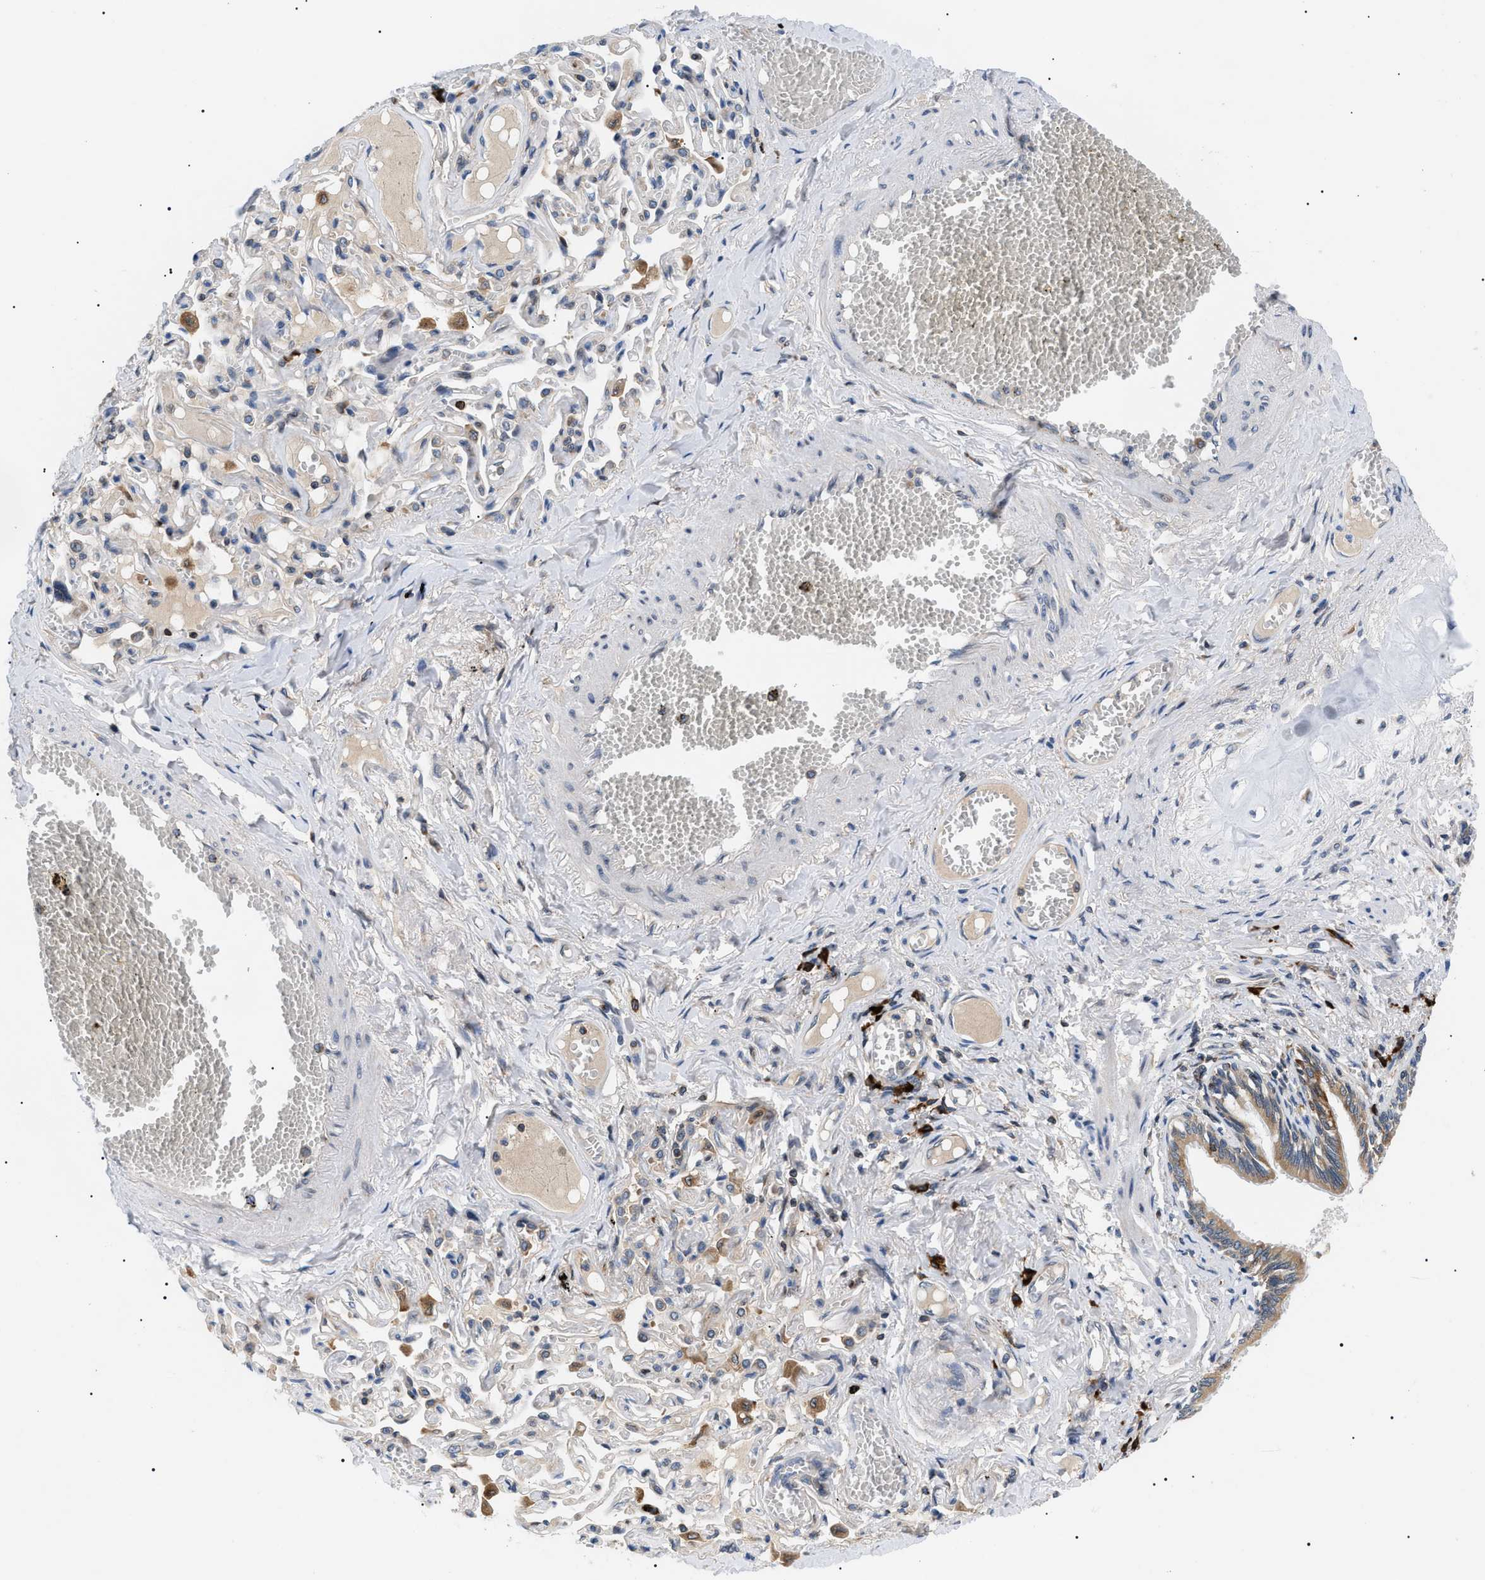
{"staining": {"intensity": "moderate", "quantity": ">75%", "location": "cytoplasmic/membranous"}, "tissue": "bronchus", "cell_type": "Respiratory epithelial cells", "image_type": "normal", "snomed": [{"axis": "morphology", "description": "Normal tissue, NOS"}, {"axis": "morphology", "description": "Inflammation, NOS"}, {"axis": "topography", "description": "Cartilage tissue"}, {"axis": "topography", "description": "Lung"}], "caption": "Benign bronchus demonstrates moderate cytoplasmic/membranous staining in approximately >75% of respiratory epithelial cells.", "gene": "DERL1", "patient": {"sex": "male", "age": 71}}